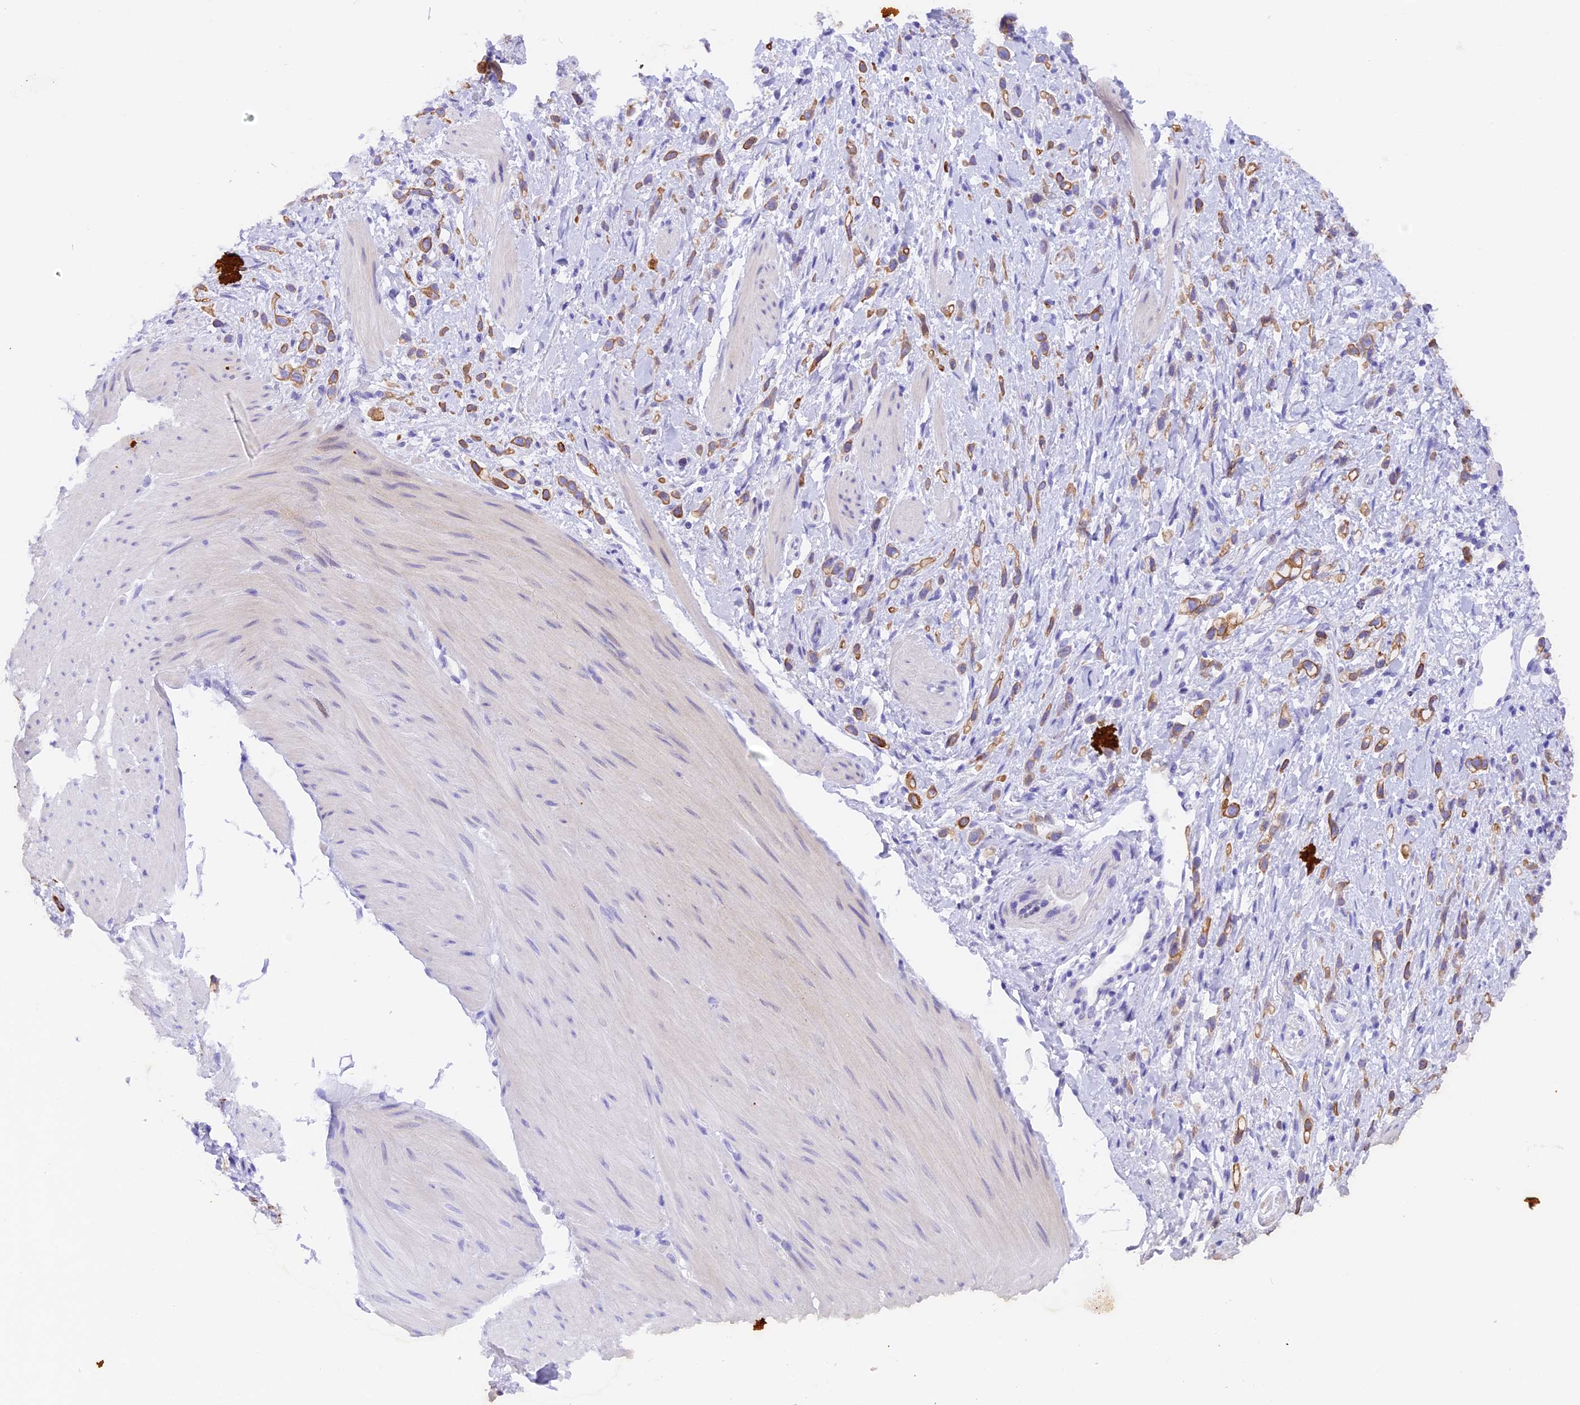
{"staining": {"intensity": "moderate", "quantity": ">75%", "location": "cytoplasmic/membranous"}, "tissue": "stomach cancer", "cell_type": "Tumor cells", "image_type": "cancer", "snomed": [{"axis": "morphology", "description": "Adenocarcinoma, NOS"}, {"axis": "topography", "description": "Stomach"}], "caption": "IHC (DAB) staining of human stomach adenocarcinoma shows moderate cytoplasmic/membranous protein staining in about >75% of tumor cells.", "gene": "PKIA", "patient": {"sex": "female", "age": 65}}